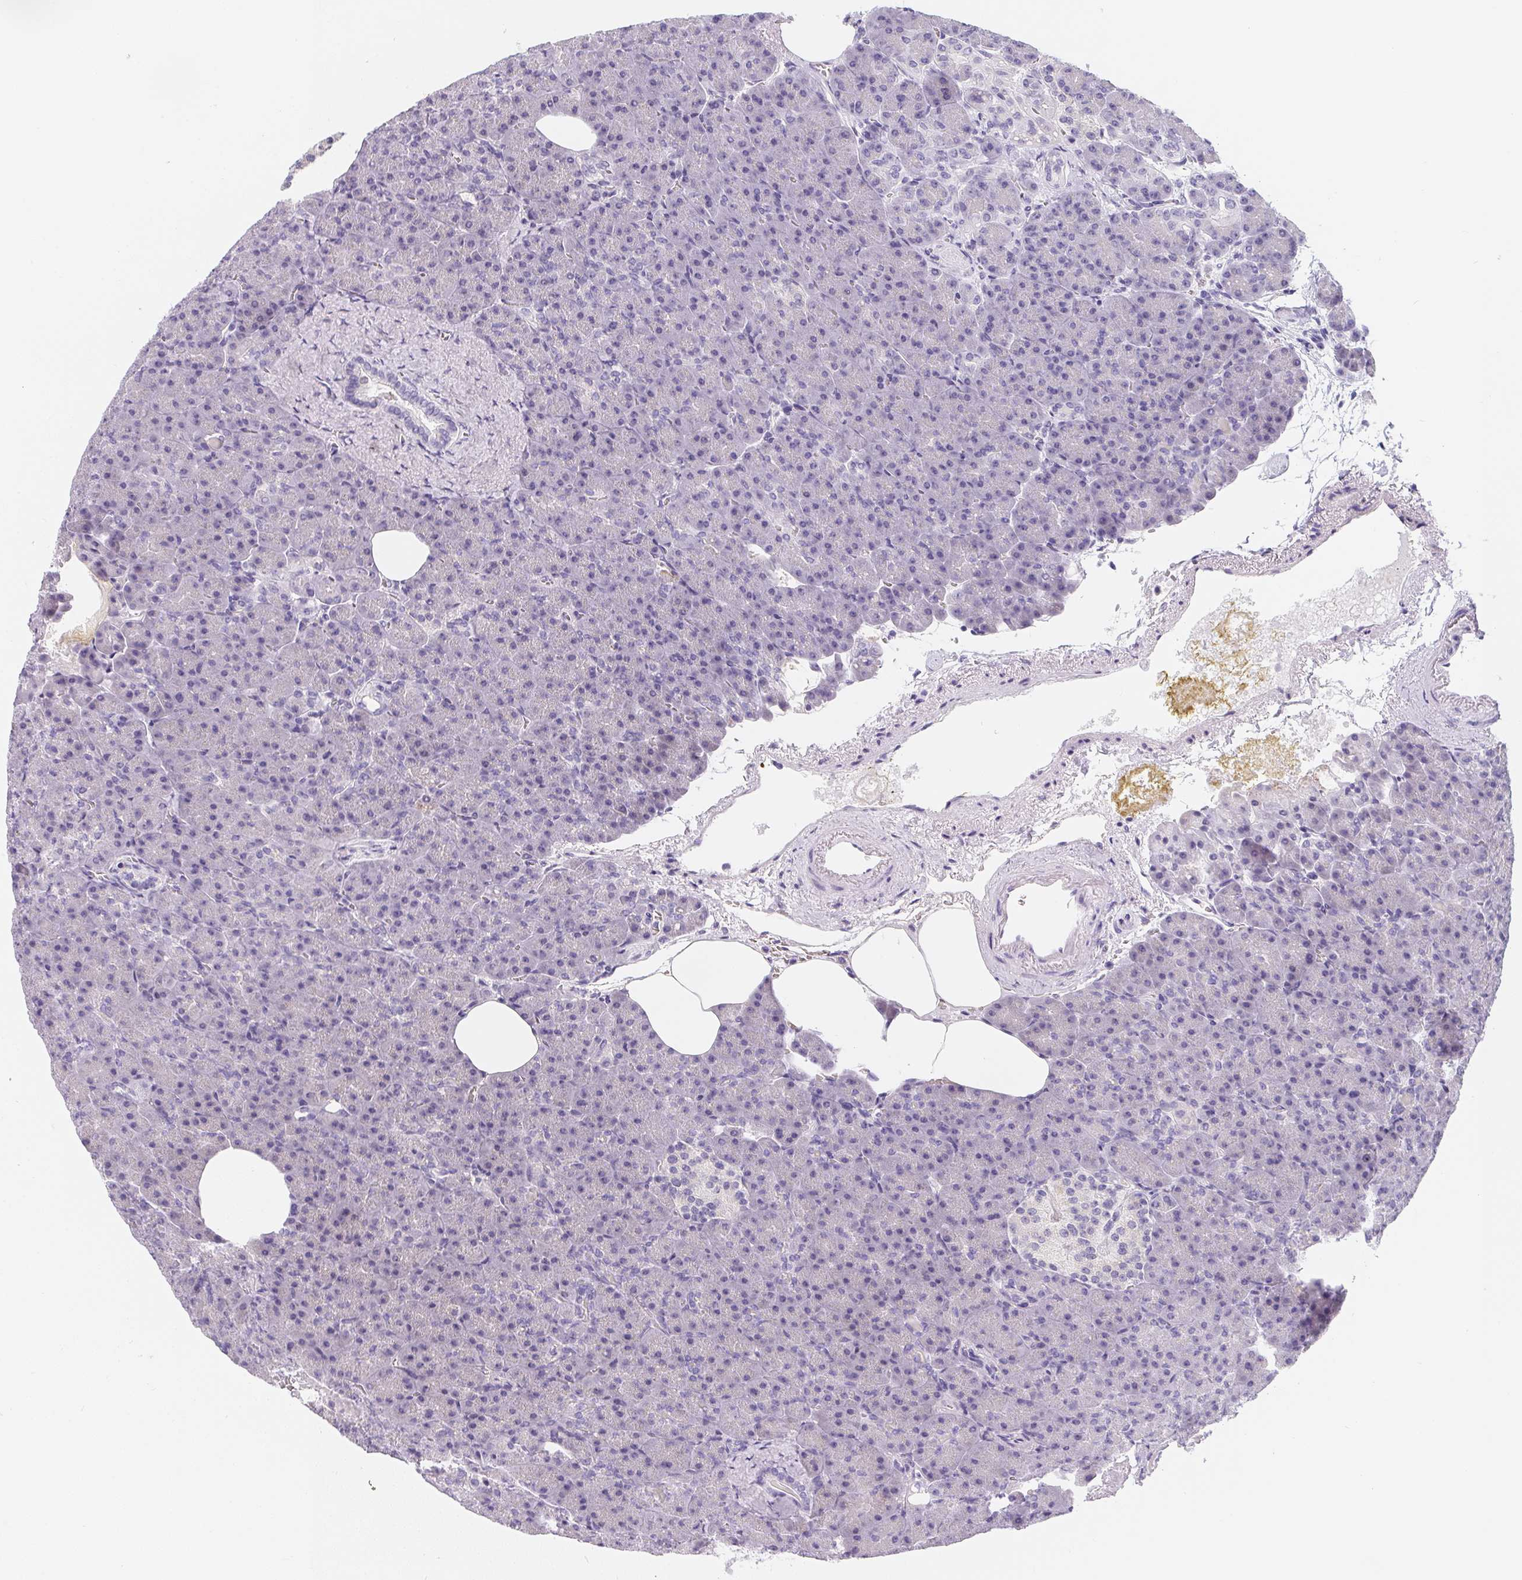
{"staining": {"intensity": "weak", "quantity": "<25%", "location": "cytoplasmic/membranous"}, "tissue": "pancreas", "cell_type": "Exocrine glandular cells", "image_type": "normal", "snomed": [{"axis": "morphology", "description": "Normal tissue, NOS"}, {"axis": "topography", "description": "Pancreas"}], "caption": "This image is of benign pancreas stained with IHC to label a protein in brown with the nuclei are counter-stained blue. There is no expression in exocrine glandular cells. Nuclei are stained in blue.", "gene": "MAP1A", "patient": {"sex": "female", "age": 74}}